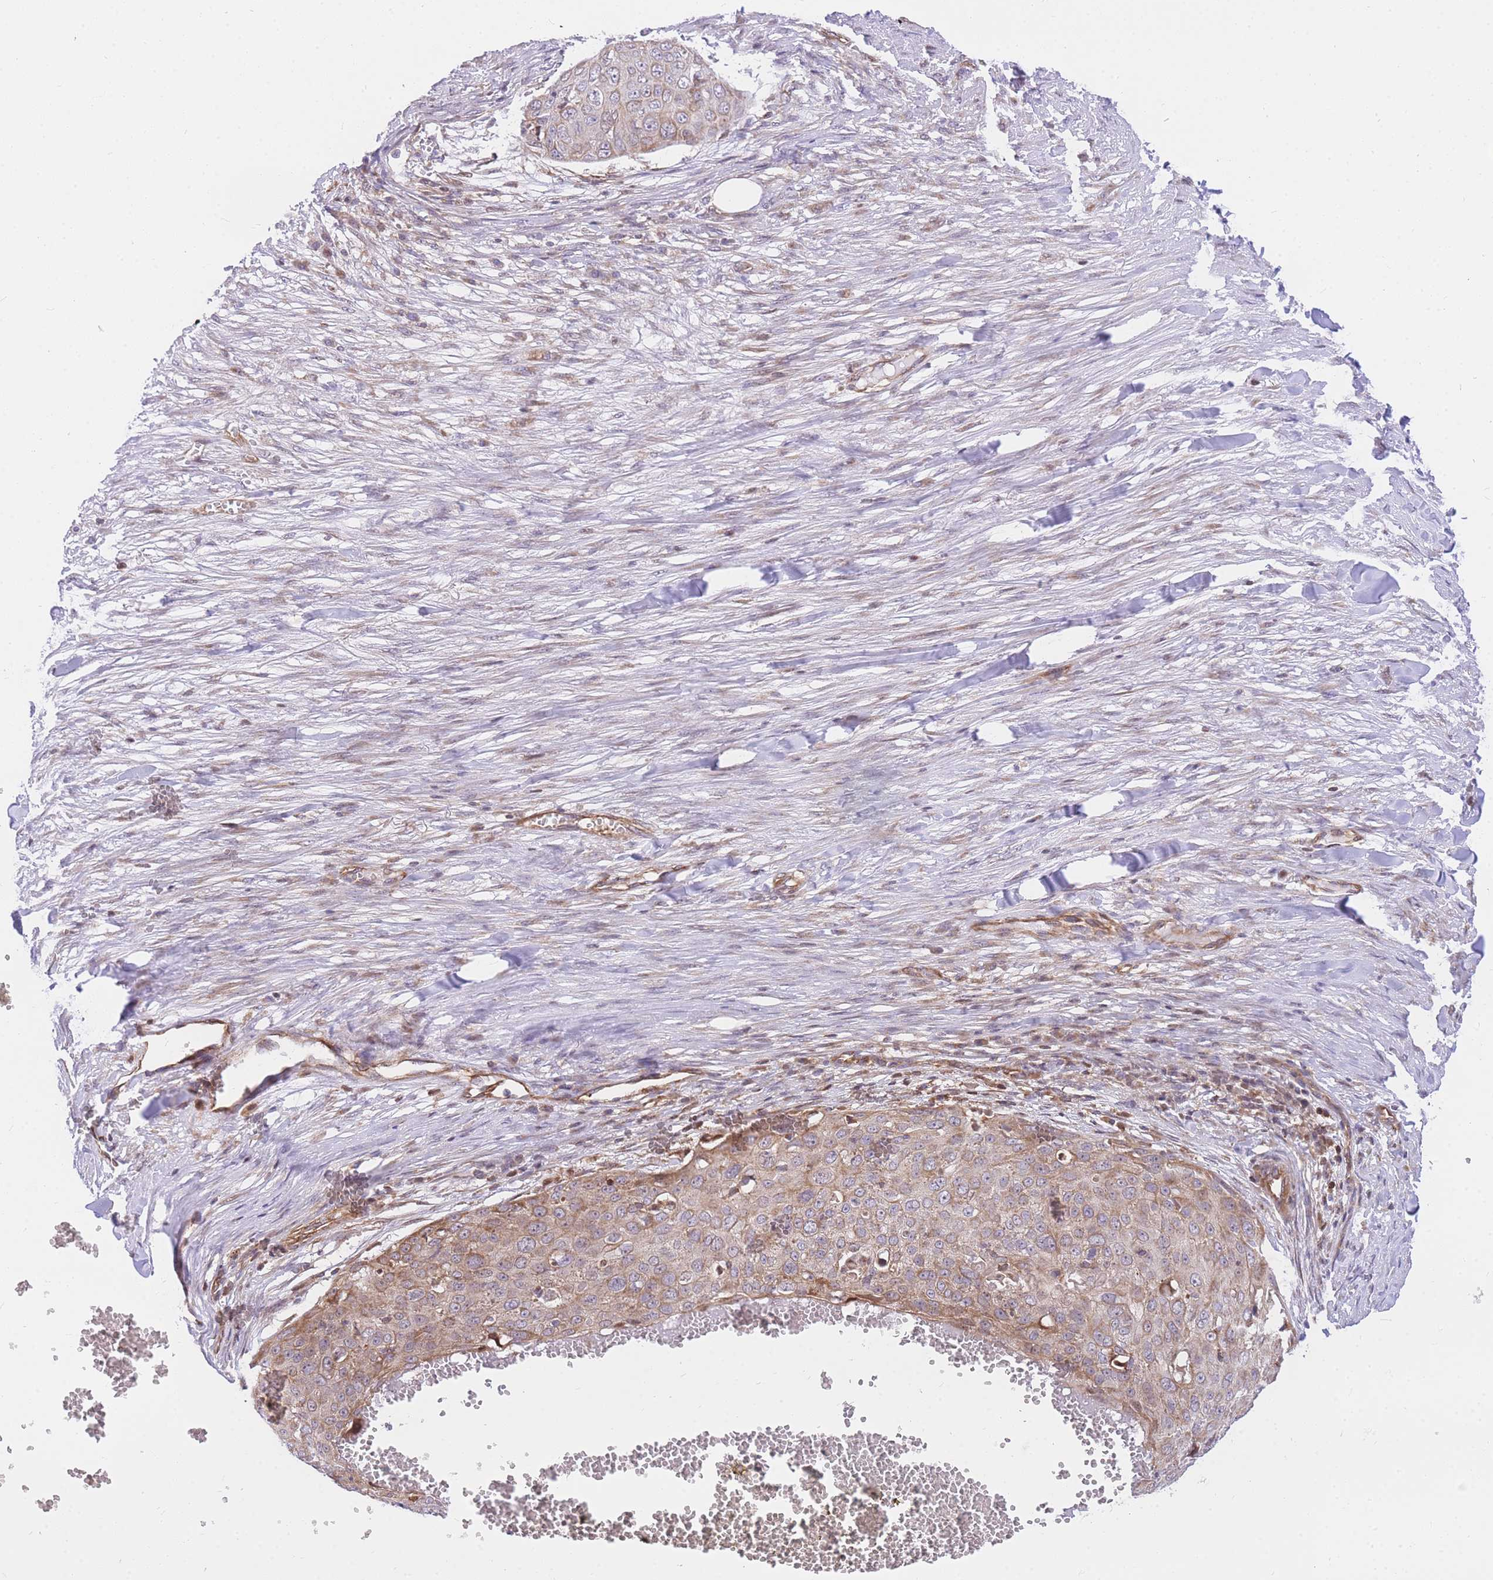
{"staining": {"intensity": "moderate", "quantity": "25%-75%", "location": "cytoplasmic/membranous"}, "tissue": "skin cancer", "cell_type": "Tumor cells", "image_type": "cancer", "snomed": [{"axis": "morphology", "description": "Squamous cell carcinoma, NOS"}, {"axis": "topography", "description": "Skin"}], "caption": "Protein expression analysis of squamous cell carcinoma (skin) shows moderate cytoplasmic/membranous expression in approximately 25%-75% of tumor cells. The staining was performed using DAB (3,3'-diaminobenzidine) to visualize the protein expression in brown, while the nuclei were stained in blue with hematoxylin (Magnification: 20x).", "gene": "S100PBP", "patient": {"sex": "male", "age": 71}}